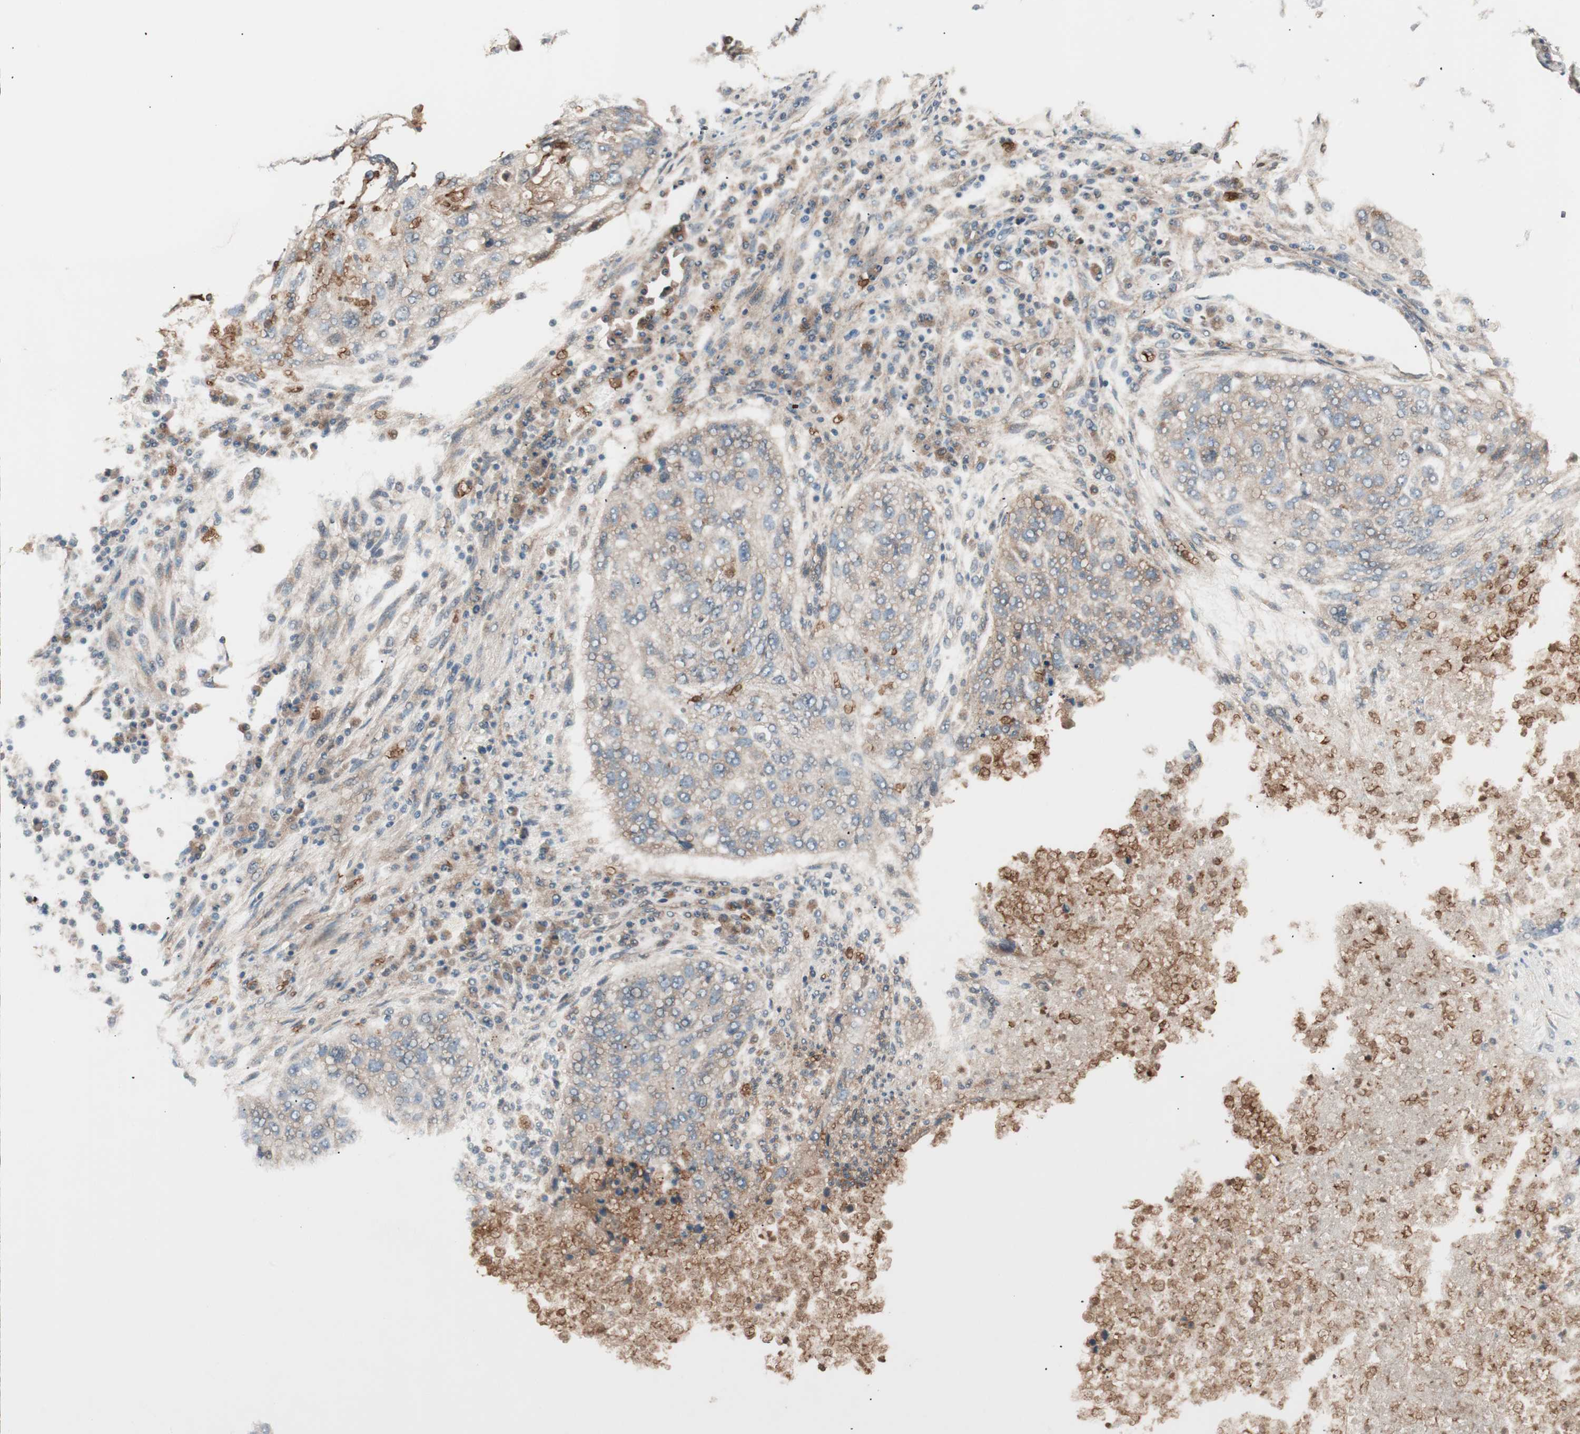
{"staining": {"intensity": "weak", "quantity": ">75%", "location": "cytoplasmic/membranous"}, "tissue": "lung cancer", "cell_type": "Tumor cells", "image_type": "cancer", "snomed": [{"axis": "morphology", "description": "Squamous cell carcinoma, NOS"}, {"axis": "topography", "description": "Lung"}], "caption": "Human lung cancer (squamous cell carcinoma) stained for a protein (brown) shows weak cytoplasmic/membranous positive expression in about >75% of tumor cells.", "gene": "TSG101", "patient": {"sex": "female", "age": 63}}